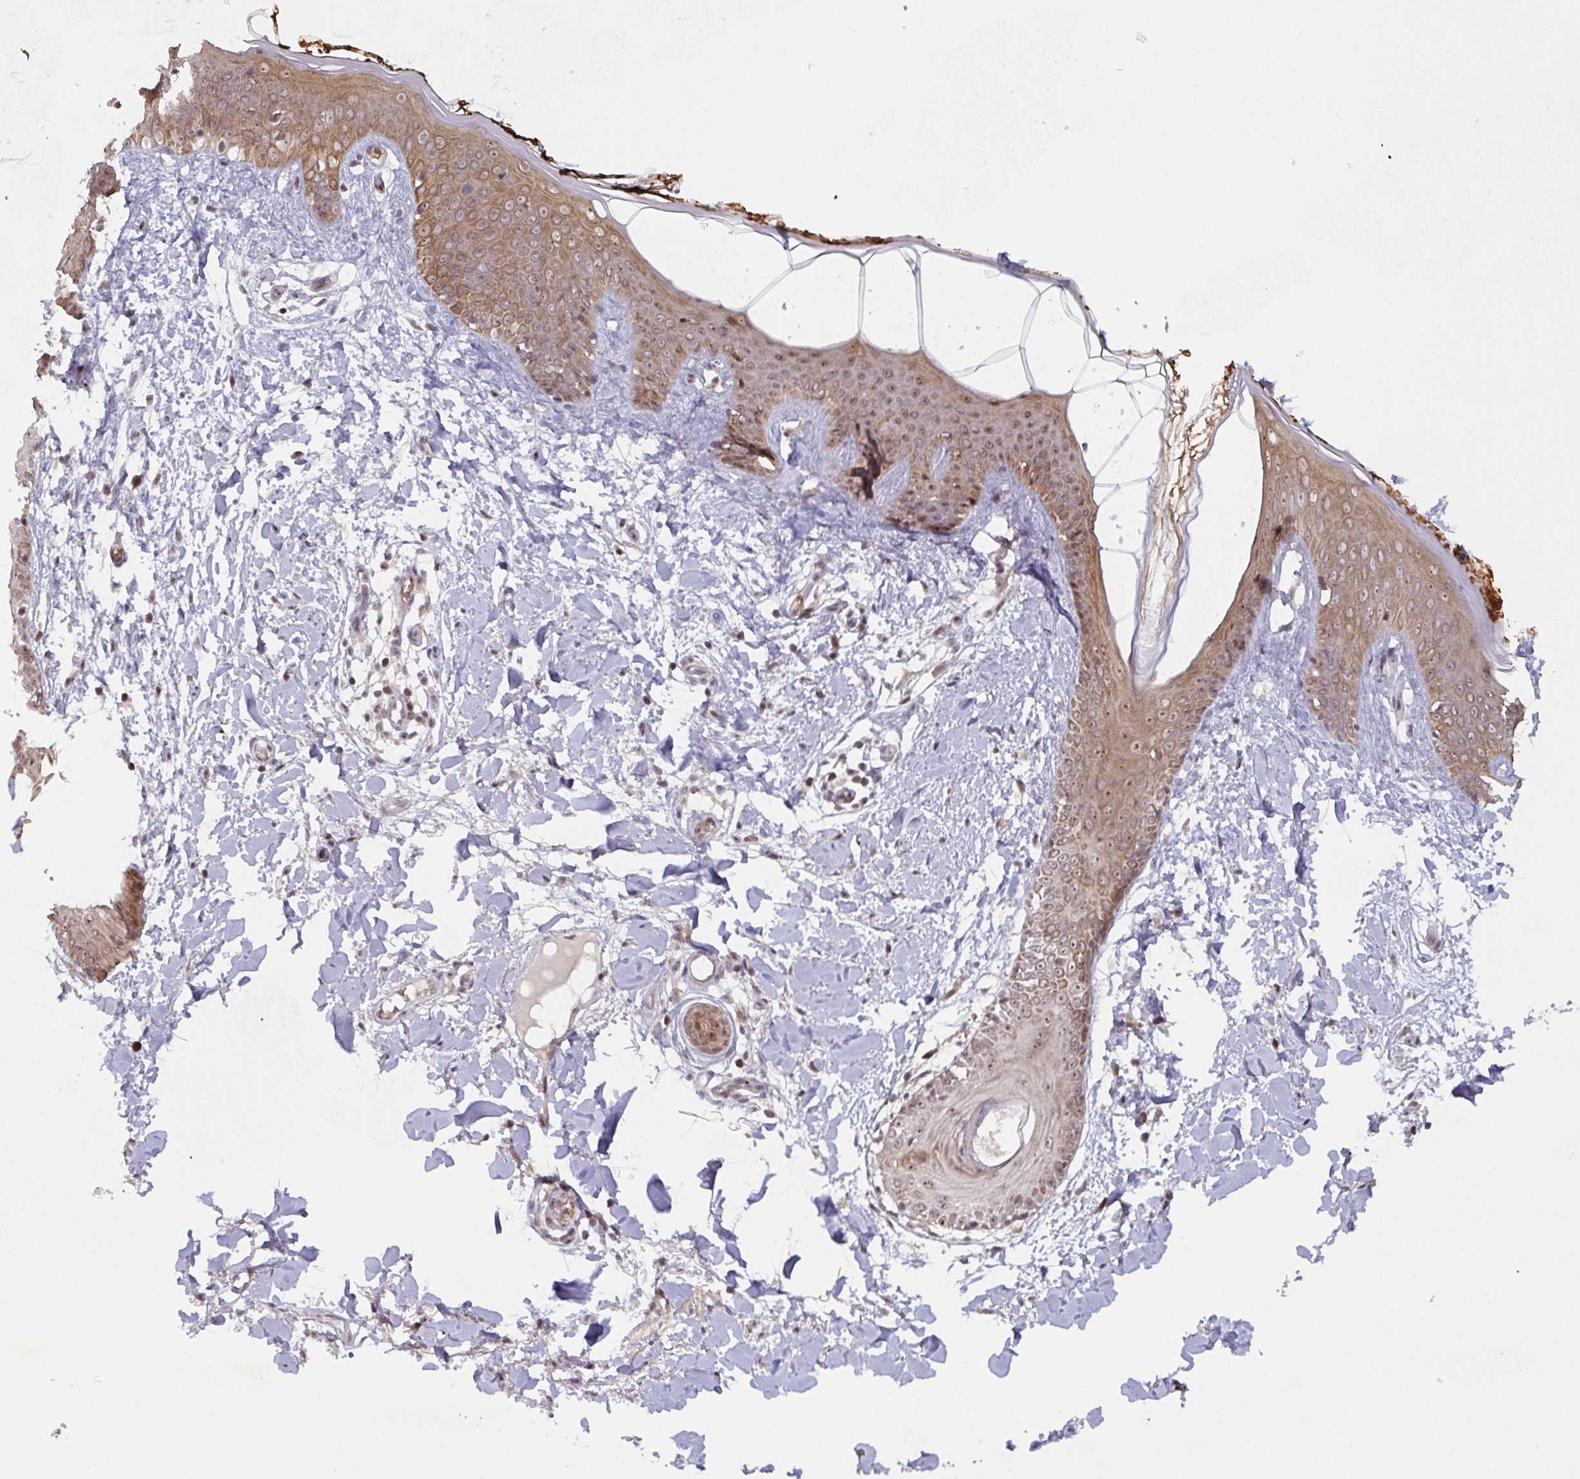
{"staining": {"intensity": "moderate", "quantity": ">75%", "location": "cytoplasmic/membranous,nuclear"}, "tissue": "skin", "cell_type": "Fibroblasts", "image_type": "normal", "snomed": [{"axis": "morphology", "description": "Normal tissue, NOS"}, {"axis": "topography", "description": "Skin"}], "caption": "Immunohistochemistry image of benign skin stained for a protein (brown), which exhibits medium levels of moderate cytoplasmic/membranous,nuclear expression in about >75% of fibroblasts.", "gene": "NLRP13", "patient": {"sex": "female", "age": 34}}